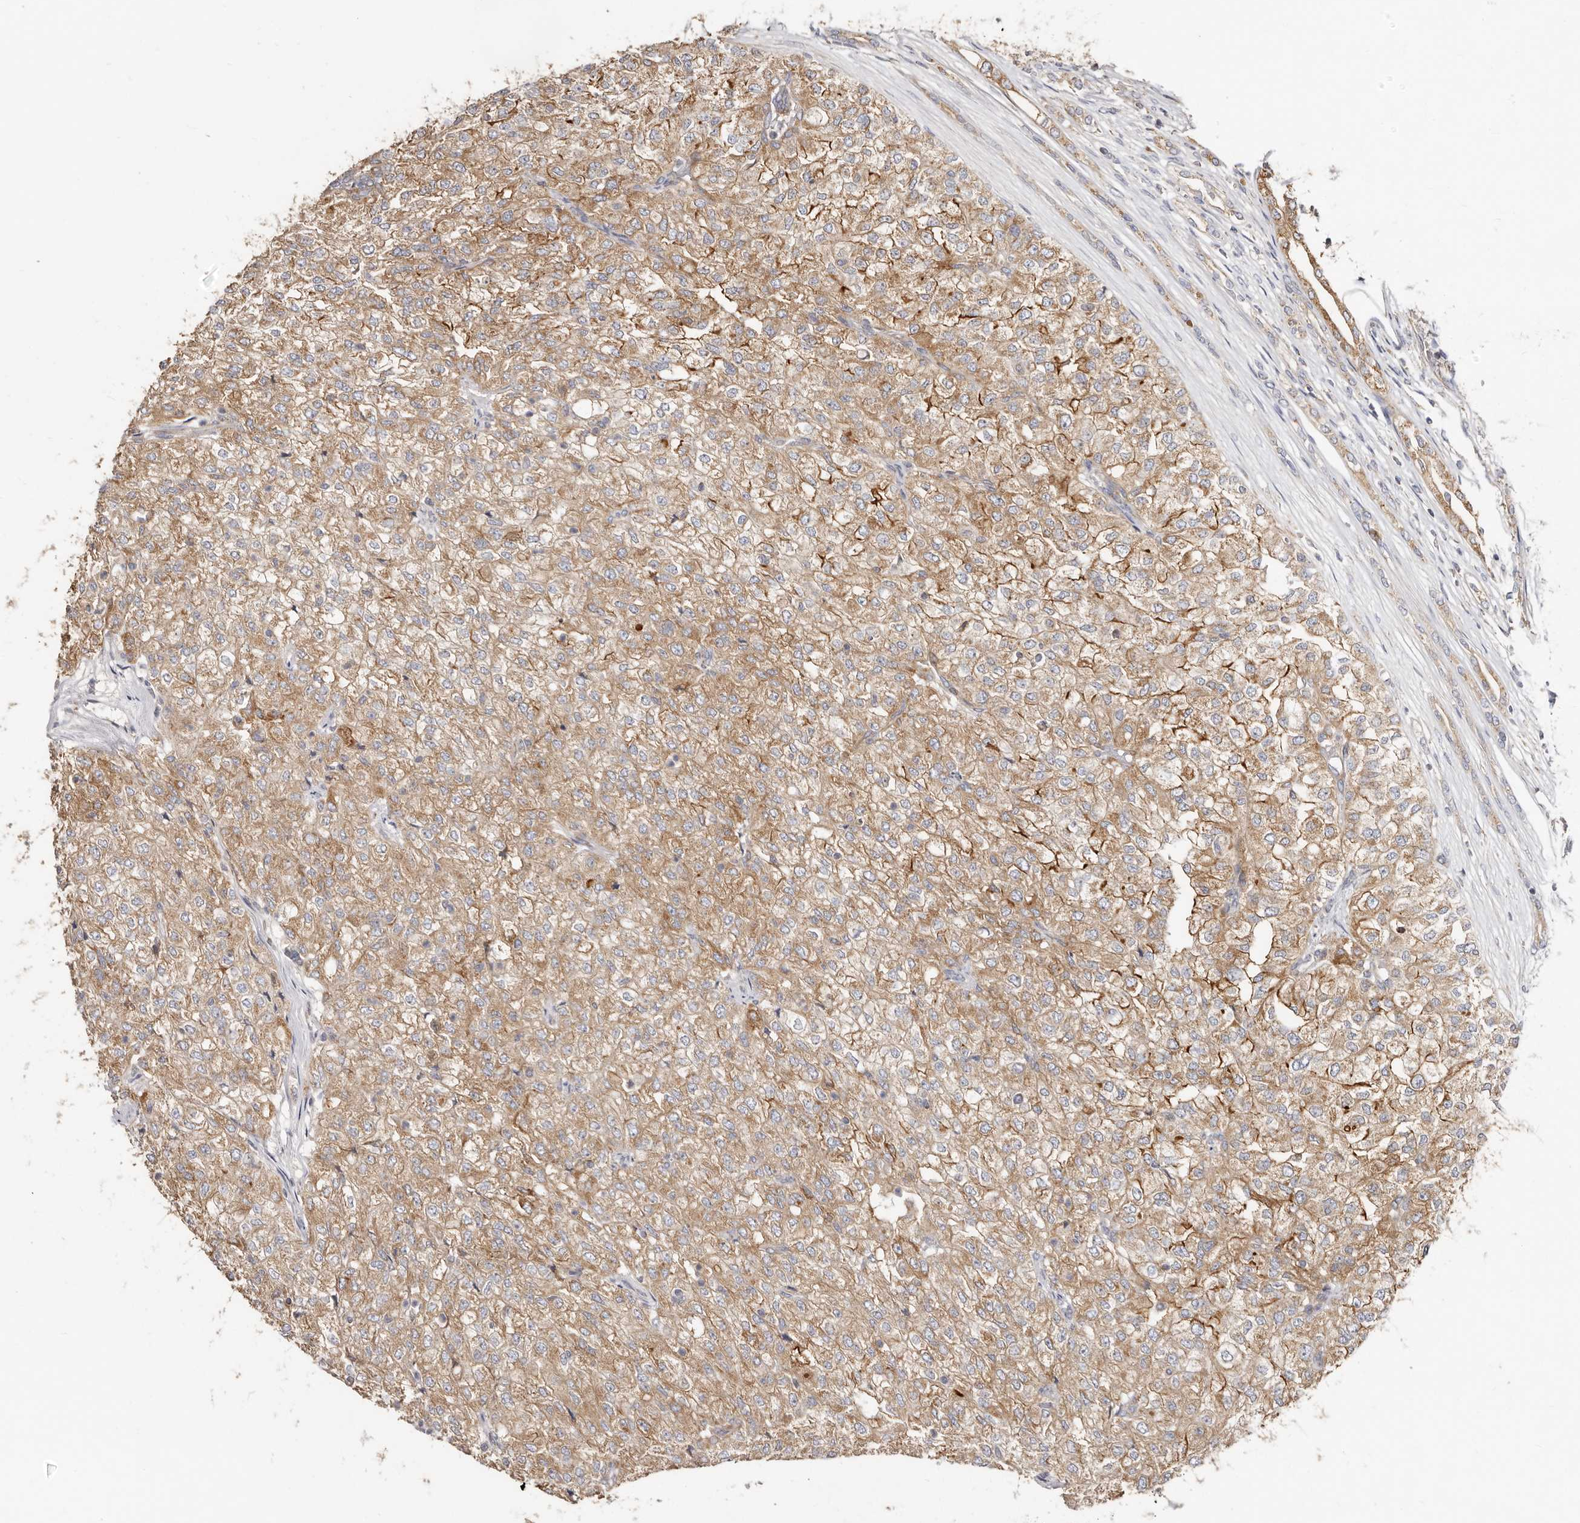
{"staining": {"intensity": "moderate", "quantity": ">75%", "location": "cytoplasmic/membranous"}, "tissue": "renal cancer", "cell_type": "Tumor cells", "image_type": "cancer", "snomed": [{"axis": "morphology", "description": "Adenocarcinoma, NOS"}, {"axis": "topography", "description": "Kidney"}], "caption": "A micrograph of human adenocarcinoma (renal) stained for a protein displays moderate cytoplasmic/membranous brown staining in tumor cells.", "gene": "BAIAP2L1", "patient": {"sex": "female", "age": 54}}